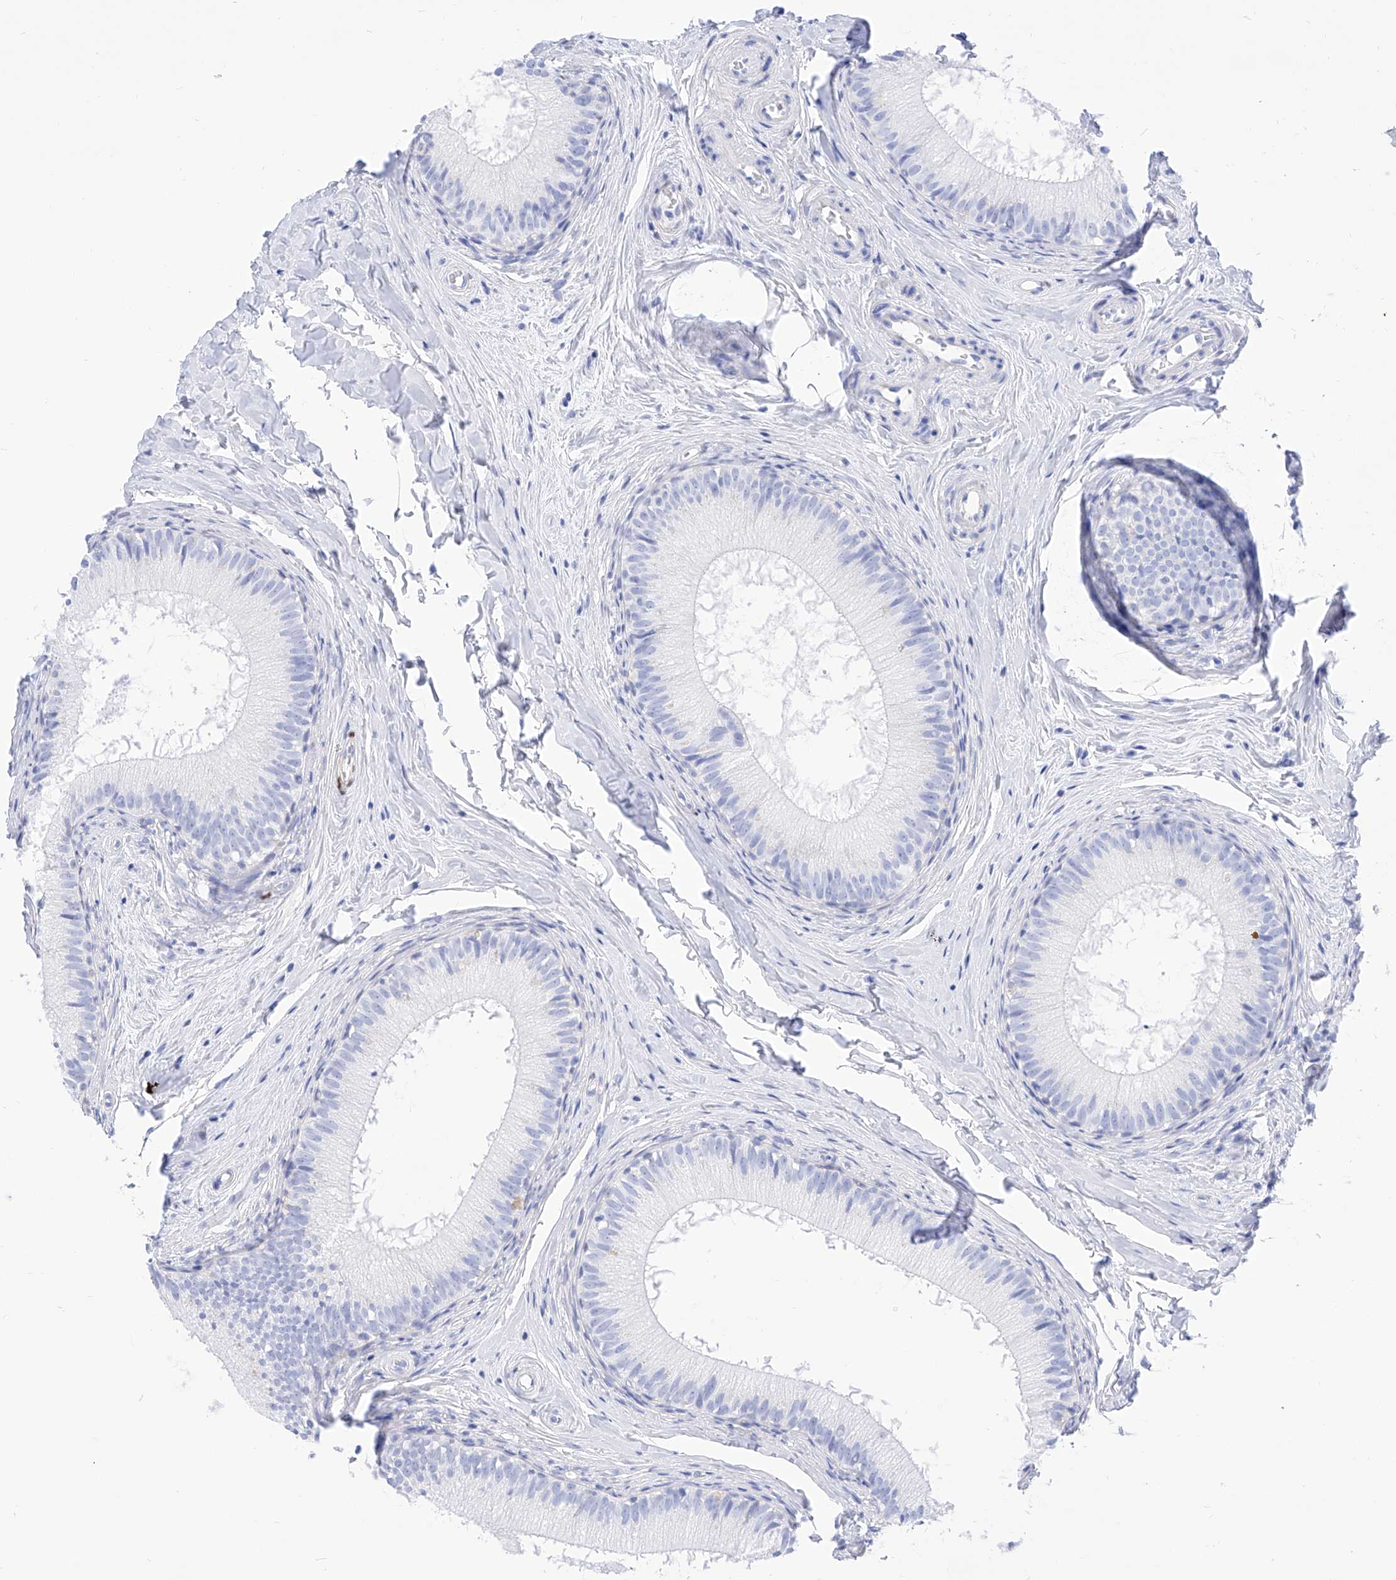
{"staining": {"intensity": "negative", "quantity": "none", "location": "none"}, "tissue": "epididymis", "cell_type": "Glandular cells", "image_type": "normal", "snomed": [{"axis": "morphology", "description": "Normal tissue, NOS"}, {"axis": "topography", "description": "Epididymis"}], "caption": "This image is of unremarkable epididymis stained with immunohistochemistry to label a protein in brown with the nuclei are counter-stained blue. There is no expression in glandular cells.", "gene": "TRPC7", "patient": {"sex": "male", "age": 34}}